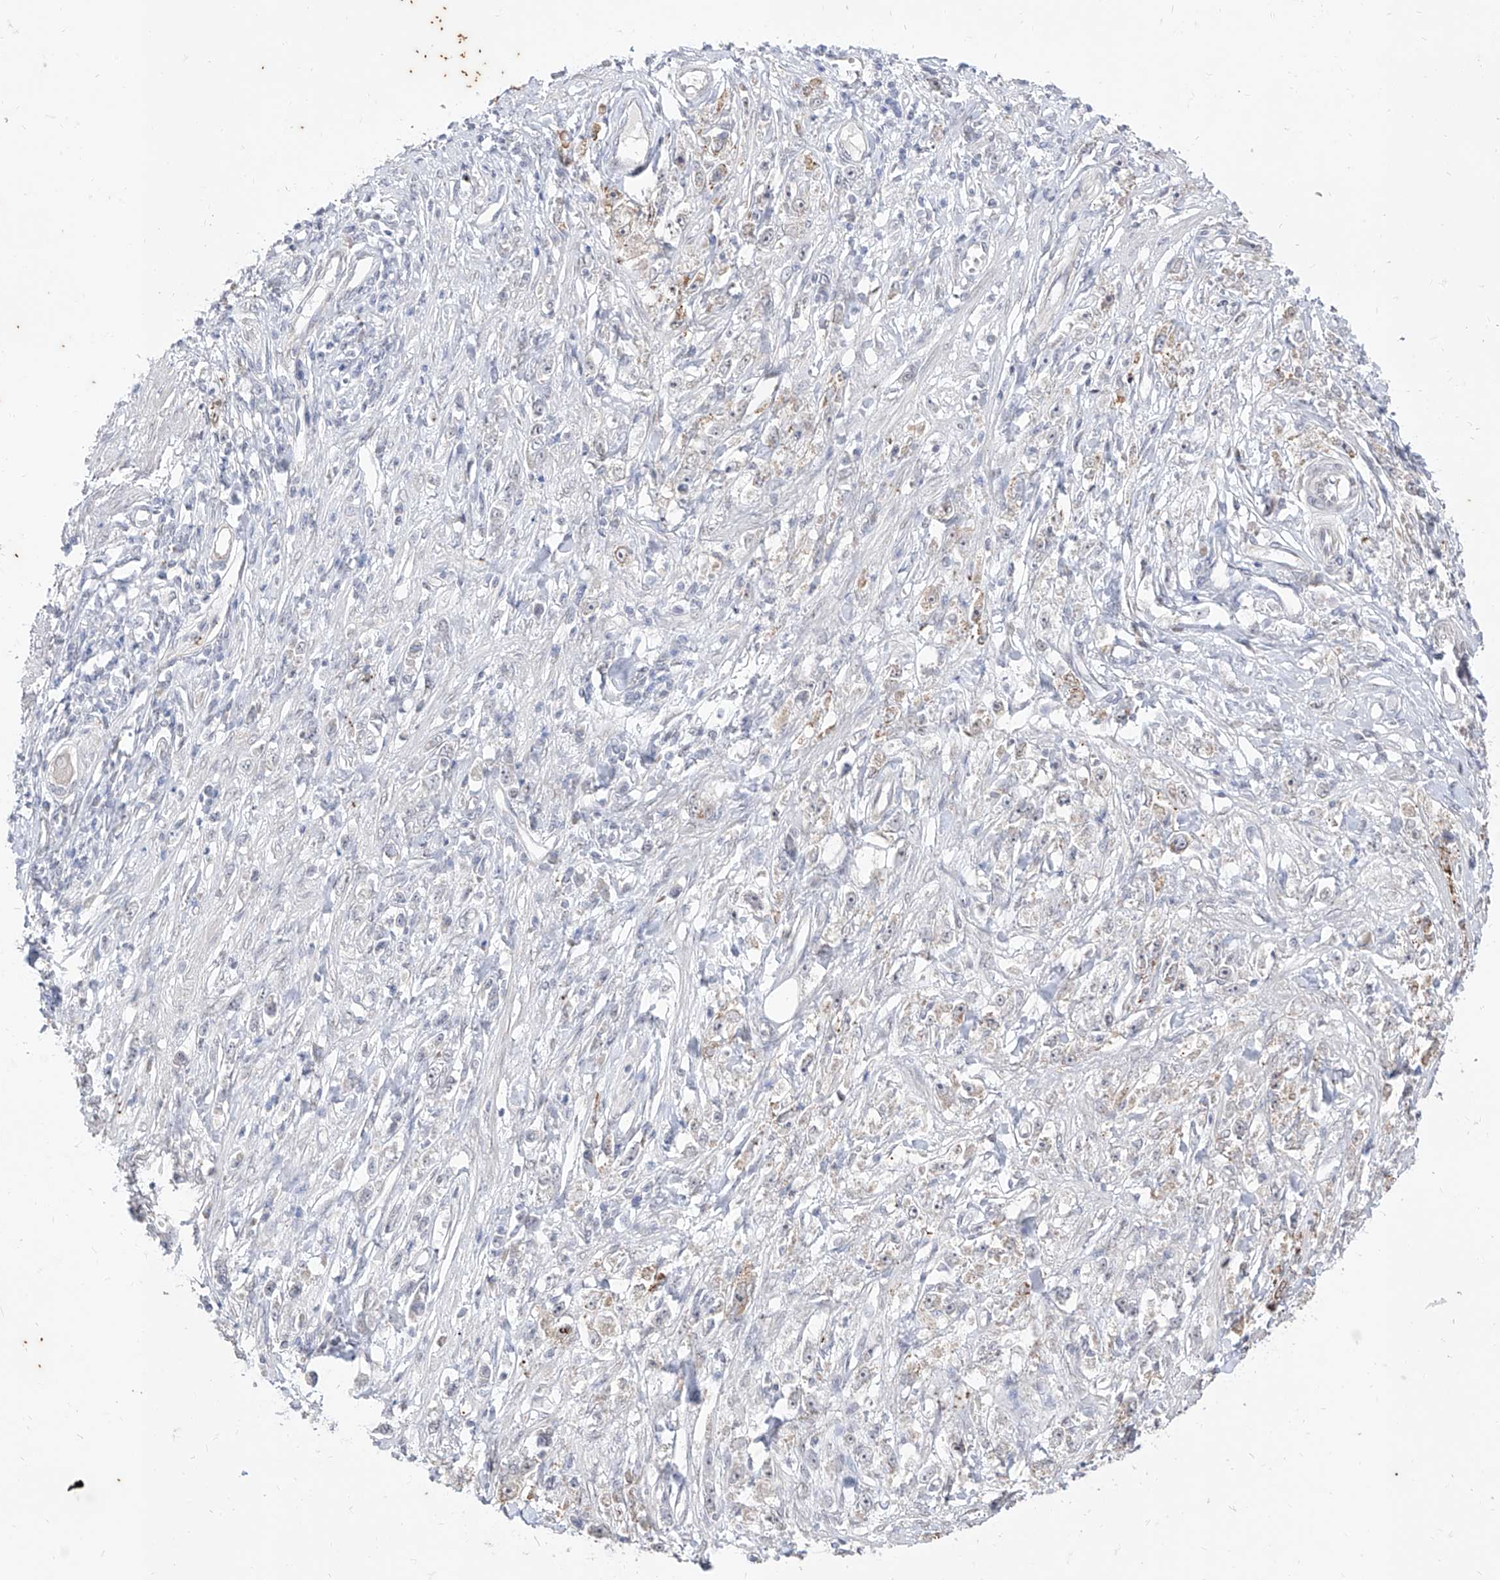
{"staining": {"intensity": "negative", "quantity": "none", "location": "none"}, "tissue": "stomach cancer", "cell_type": "Tumor cells", "image_type": "cancer", "snomed": [{"axis": "morphology", "description": "Adenocarcinoma, NOS"}, {"axis": "topography", "description": "Stomach"}], "caption": "This is an IHC histopathology image of stomach cancer. There is no expression in tumor cells.", "gene": "PHF20L1", "patient": {"sex": "female", "age": 59}}